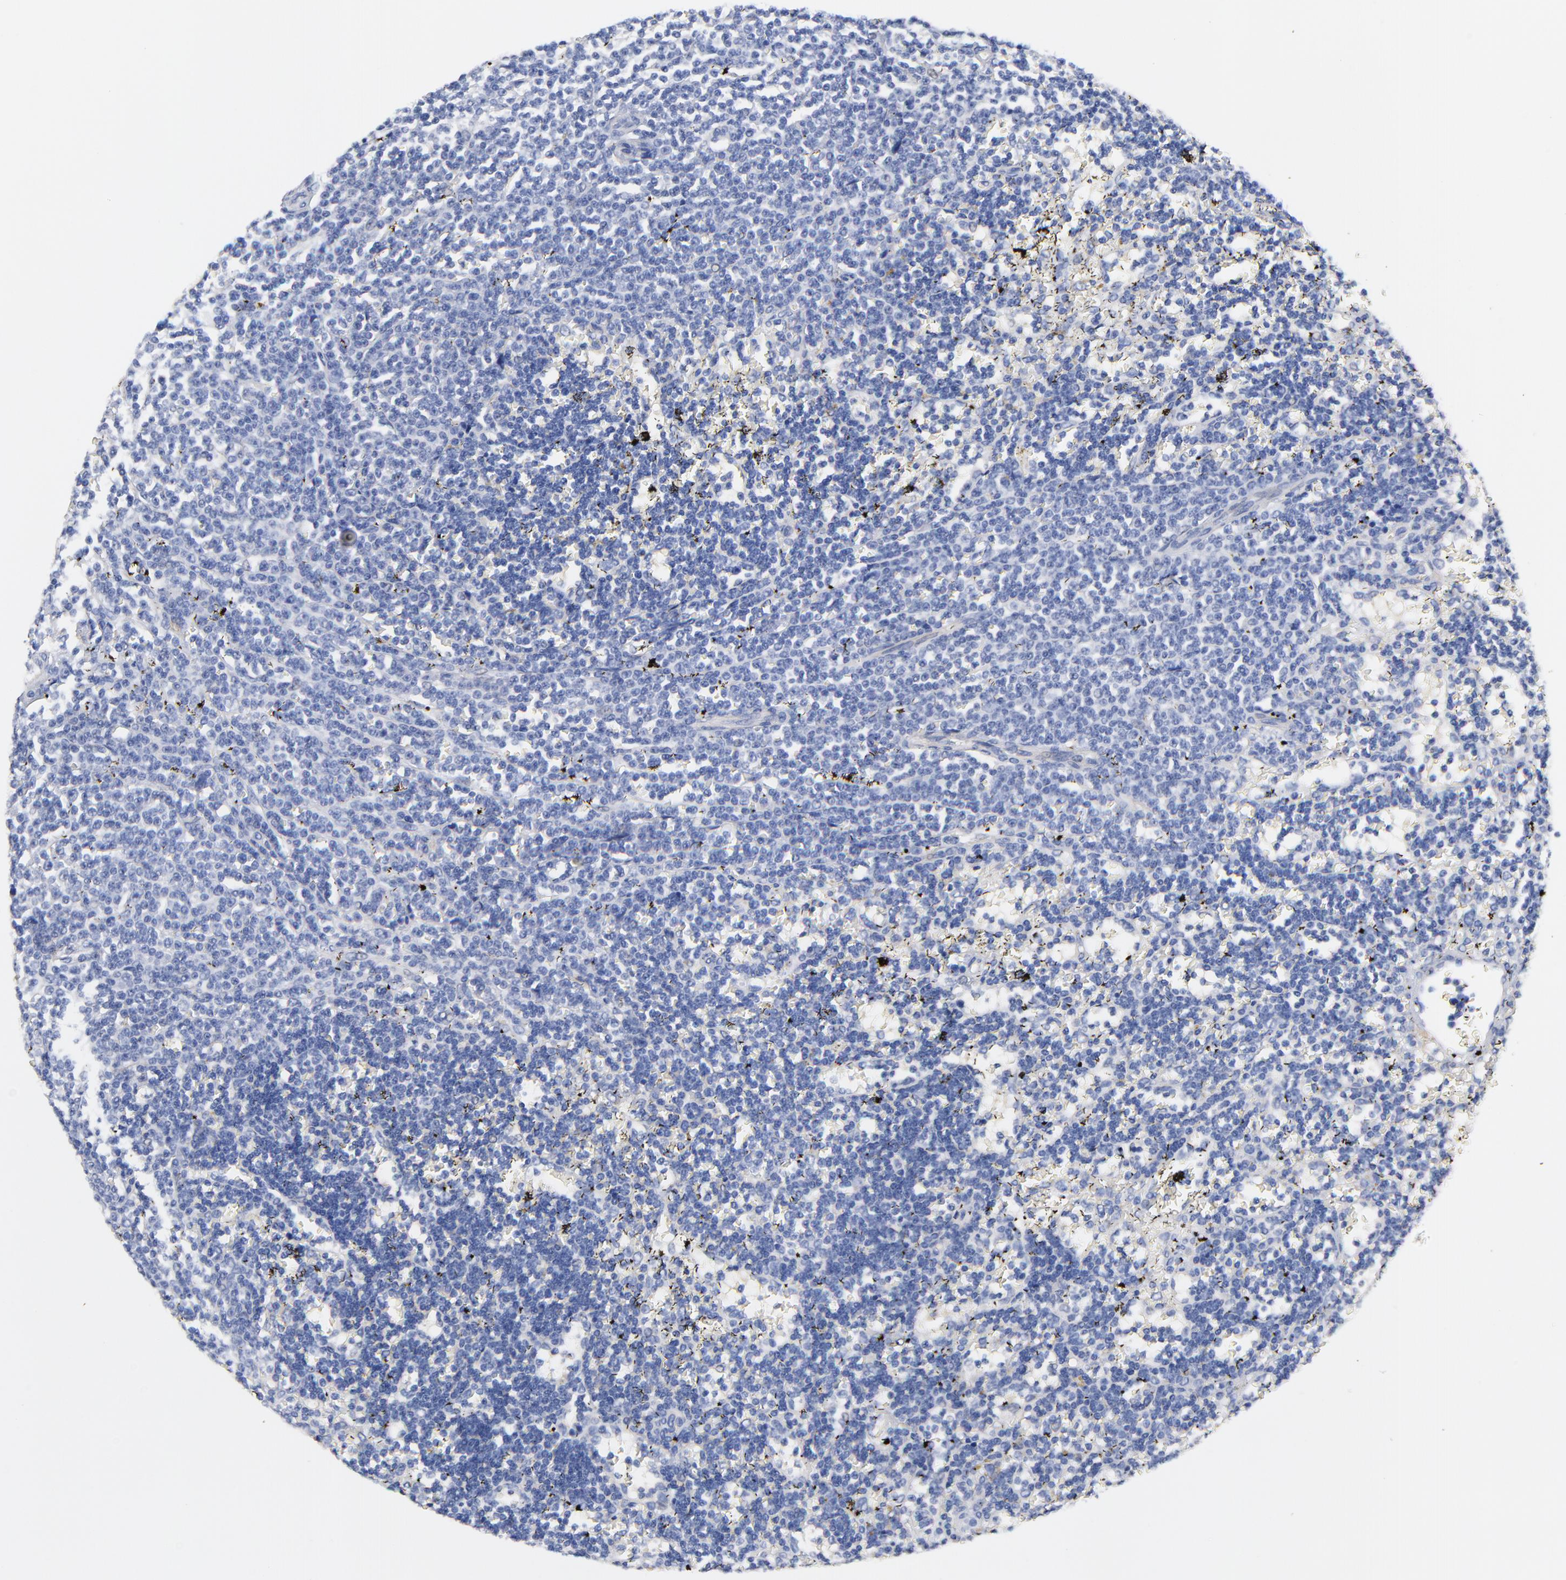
{"staining": {"intensity": "negative", "quantity": "none", "location": "none"}, "tissue": "lymphoma", "cell_type": "Tumor cells", "image_type": "cancer", "snomed": [{"axis": "morphology", "description": "Malignant lymphoma, non-Hodgkin's type, Low grade"}, {"axis": "topography", "description": "Spleen"}], "caption": "Tumor cells show no significant protein staining in lymphoma. Nuclei are stained in blue.", "gene": "IGLV3-10", "patient": {"sex": "male", "age": 60}}